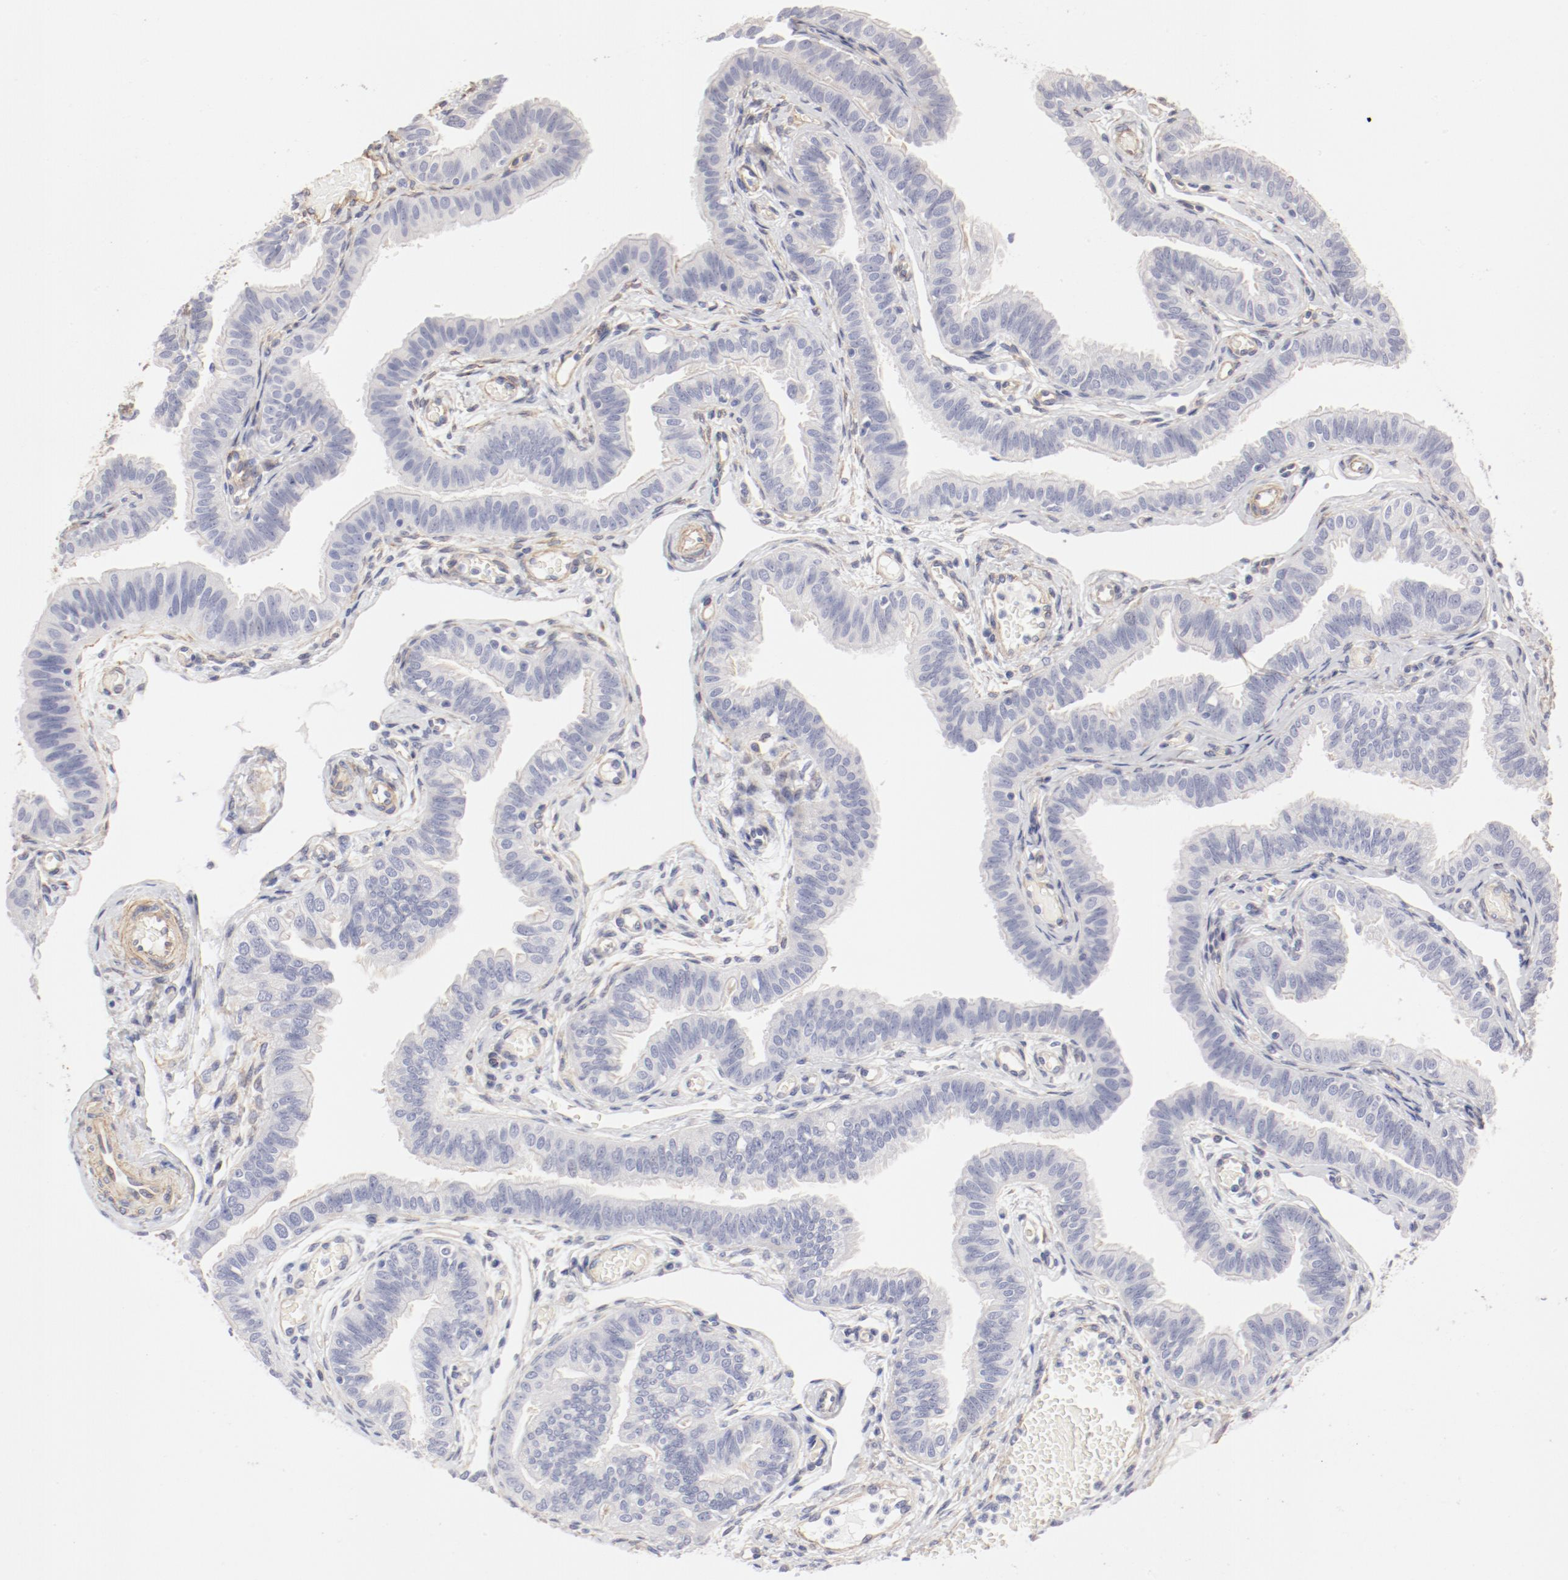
{"staining": {"intensity": "negative", "quantity": "none", "location": "none"}, "tissue": "fallopian tube", "cell_type": "Glandular cells", "image_type": "normal", "snomed": [{"axis": "morphology", "description": "Normal tissue, NOS"}, {"axis": "morphology", "description": "Dermoid, NOS"}, {"axis": "topography", "description": "Fallopian tube"}], "caption": "IHC micrograph of unremarkable fallopian tube: fallopian tube stained with DAB demonstrates no significant protein expression in glandular cells.", "gene": "LAX1", "patient": {"sex": "female", "age": 33}}